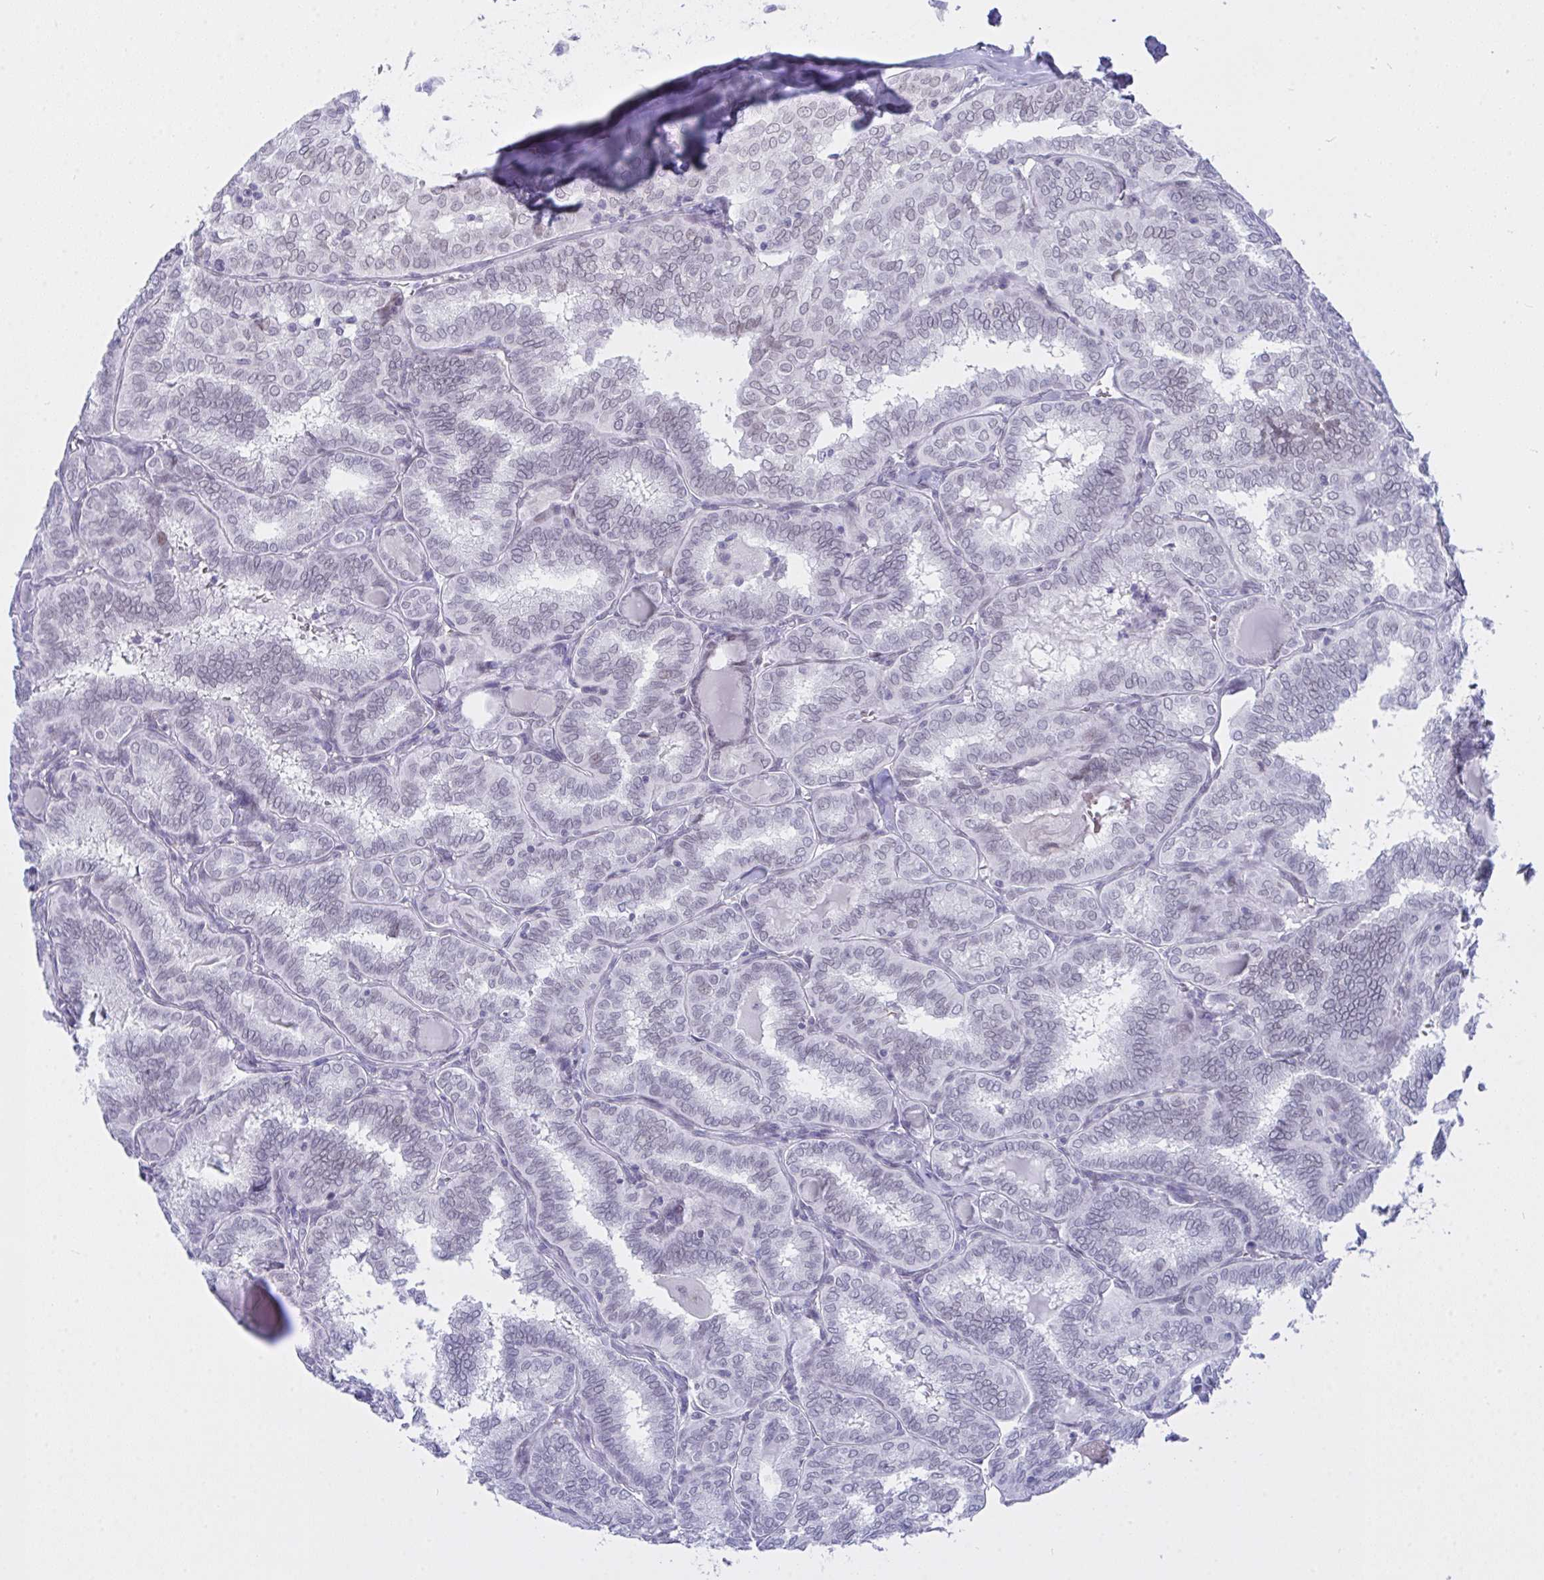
{"staining": {"intensity": "negative", "quantity": "none", "location": "none"}, "tissue": "thyroid cancer", "cell_type": "Tumor cells", "image_type": "cancer", "snomed": [{"axis": "morphology", "description": "Papillary adenocarcinoma, NOS"}, {"axis": "topography", "description": "Thyroid gland"}], "caption": "Immunohistochemistry (IHC) of human thyroid cancer (papillary adenocarcinoma) displays no positivity in tumor cells. The staining was performed using DAB to visualize the protein expression in brown, while the nuclei were stained in blue with hematoxylin (Magnification: 20x).", "gene": "FBXL22", "patient": {"sex": "female", "age": 30}}